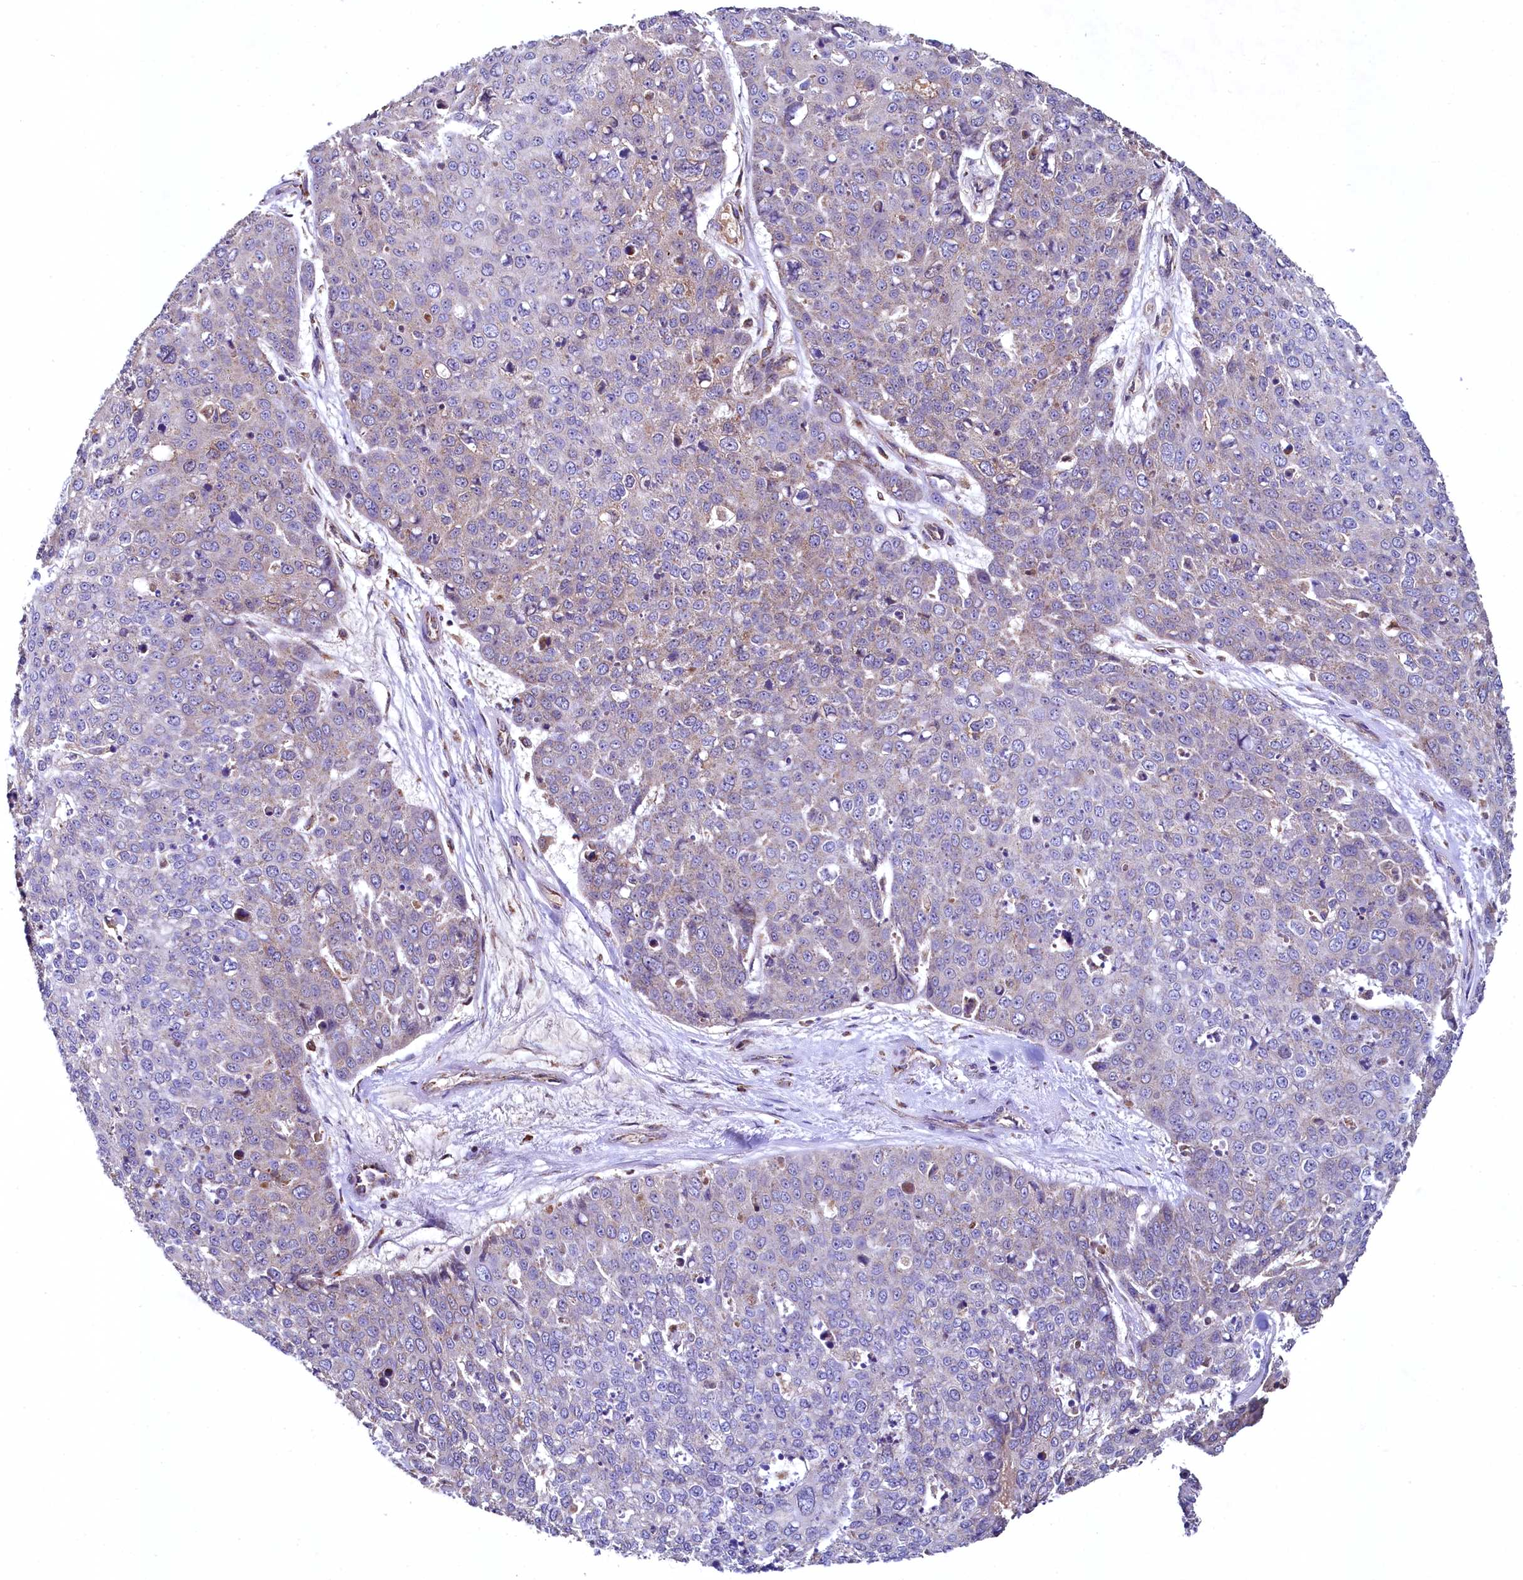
{"staining": {"intensity": "weak", "quantity": "<25%", "location": "cytoplasmic/membranous"}, "tissue": "skin cancer", "cell_type": "Tumor cells", "image_type": "cancer", "snomed": [{"axis": "morphology", "description": "Squamous cell carcinoma, NOS"}, {"axis": "topography", "description": "Skin"}], "caption": "A photomicrograph of human skin cancer (squamous cell carcinoma) is negative for staining in tumor cells. Nuclei are stained in blue.", "gene": "METTL4", "patient": {"sex": "male", "age": 71}}